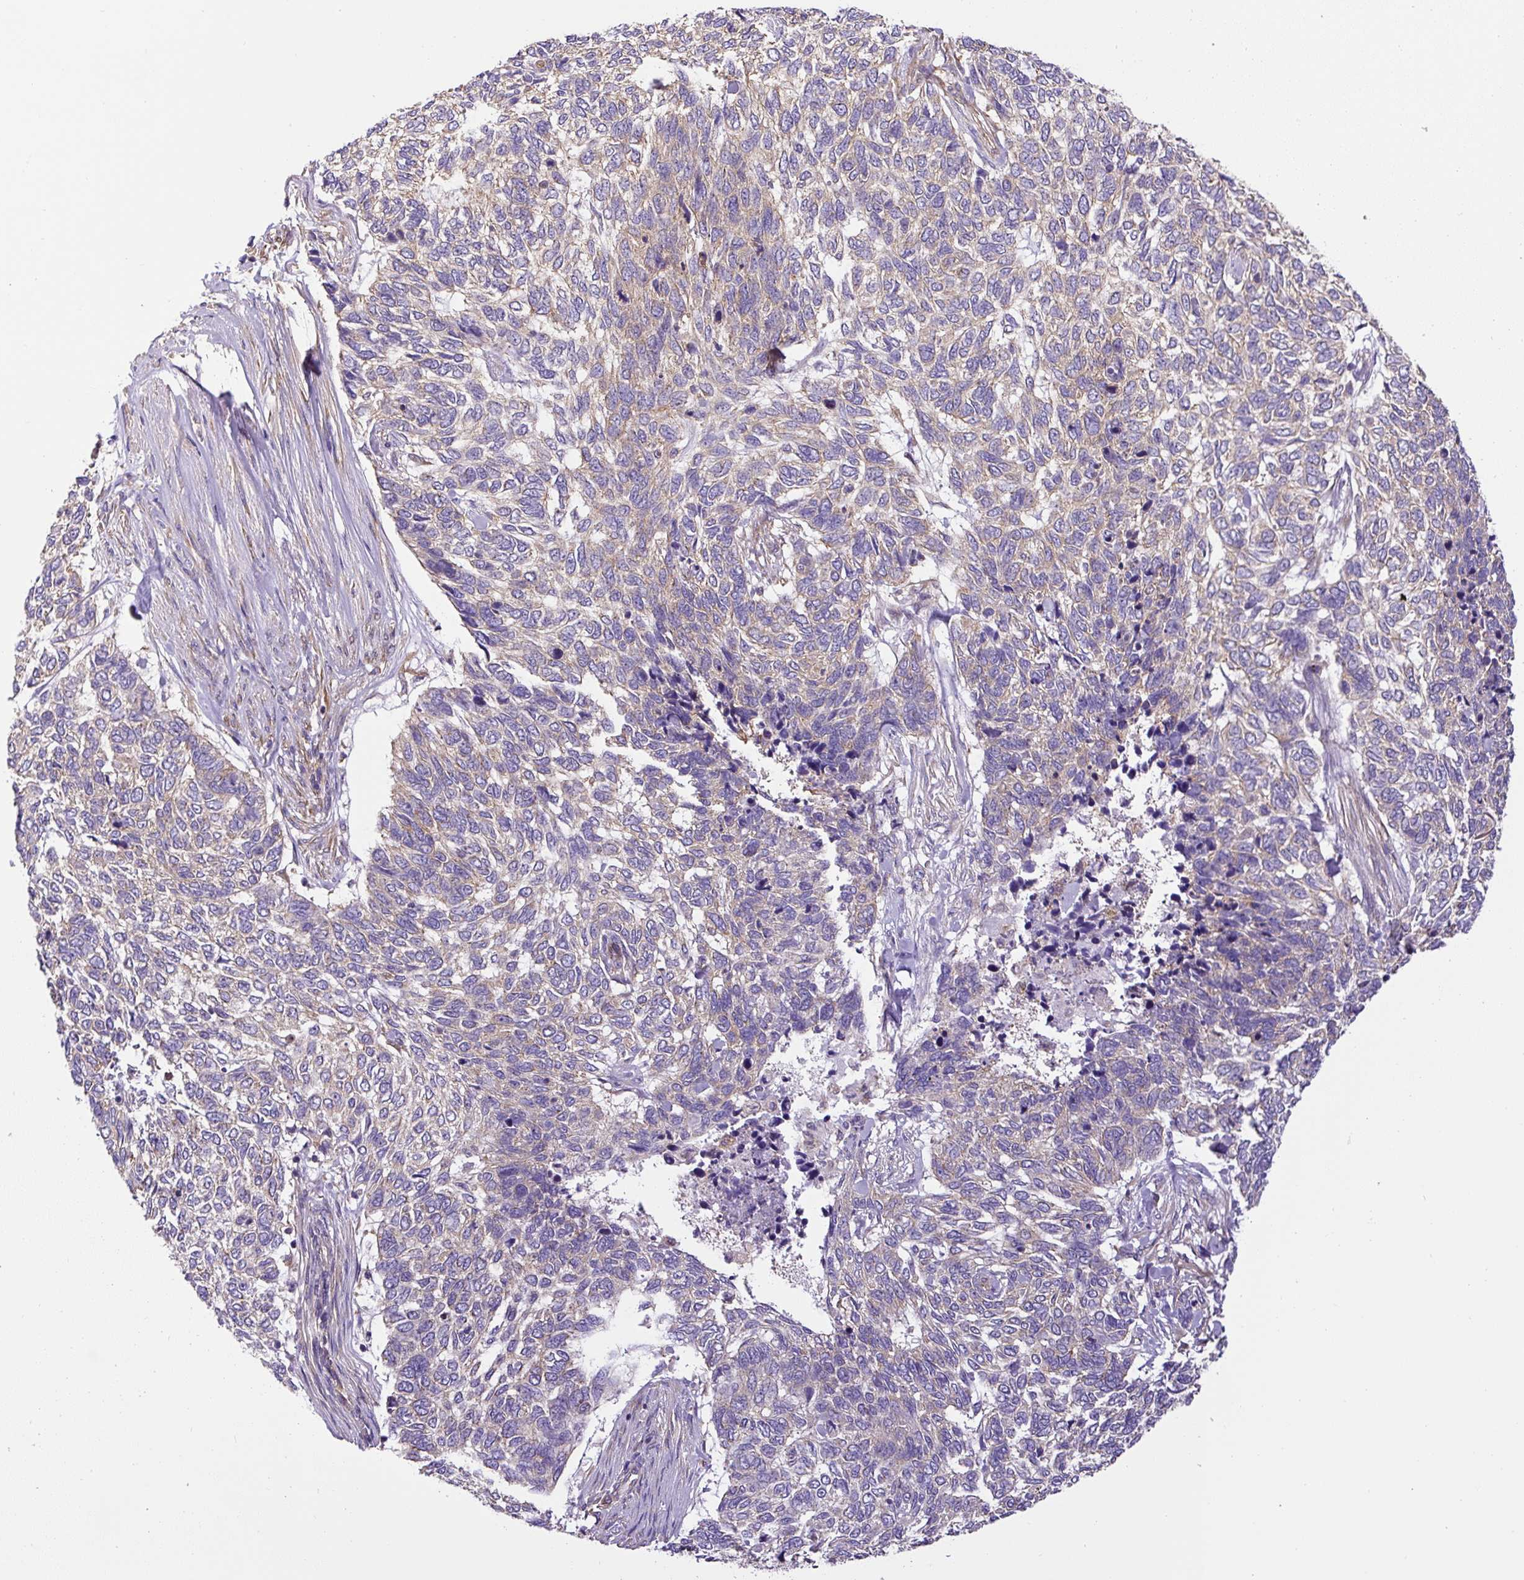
{"staining": {"intensity": "negative", "quantity": "none", "location": "none"}, "tissue": "skin cancer", "cell_type": "Tumor cells", "image_type": "cancer", "snomed": [{"axis": "morphology", "description": "Basal cell carcinoma"}, {"axis": "topography", "description": "Skin"}], "caption": "This is a micrograph of IHC staining of basal cell carcinoma (skin), which shows no positivity in tumor cells.", "gene": "DCTN1", "patient": {"sex": "female", "age": 65}}